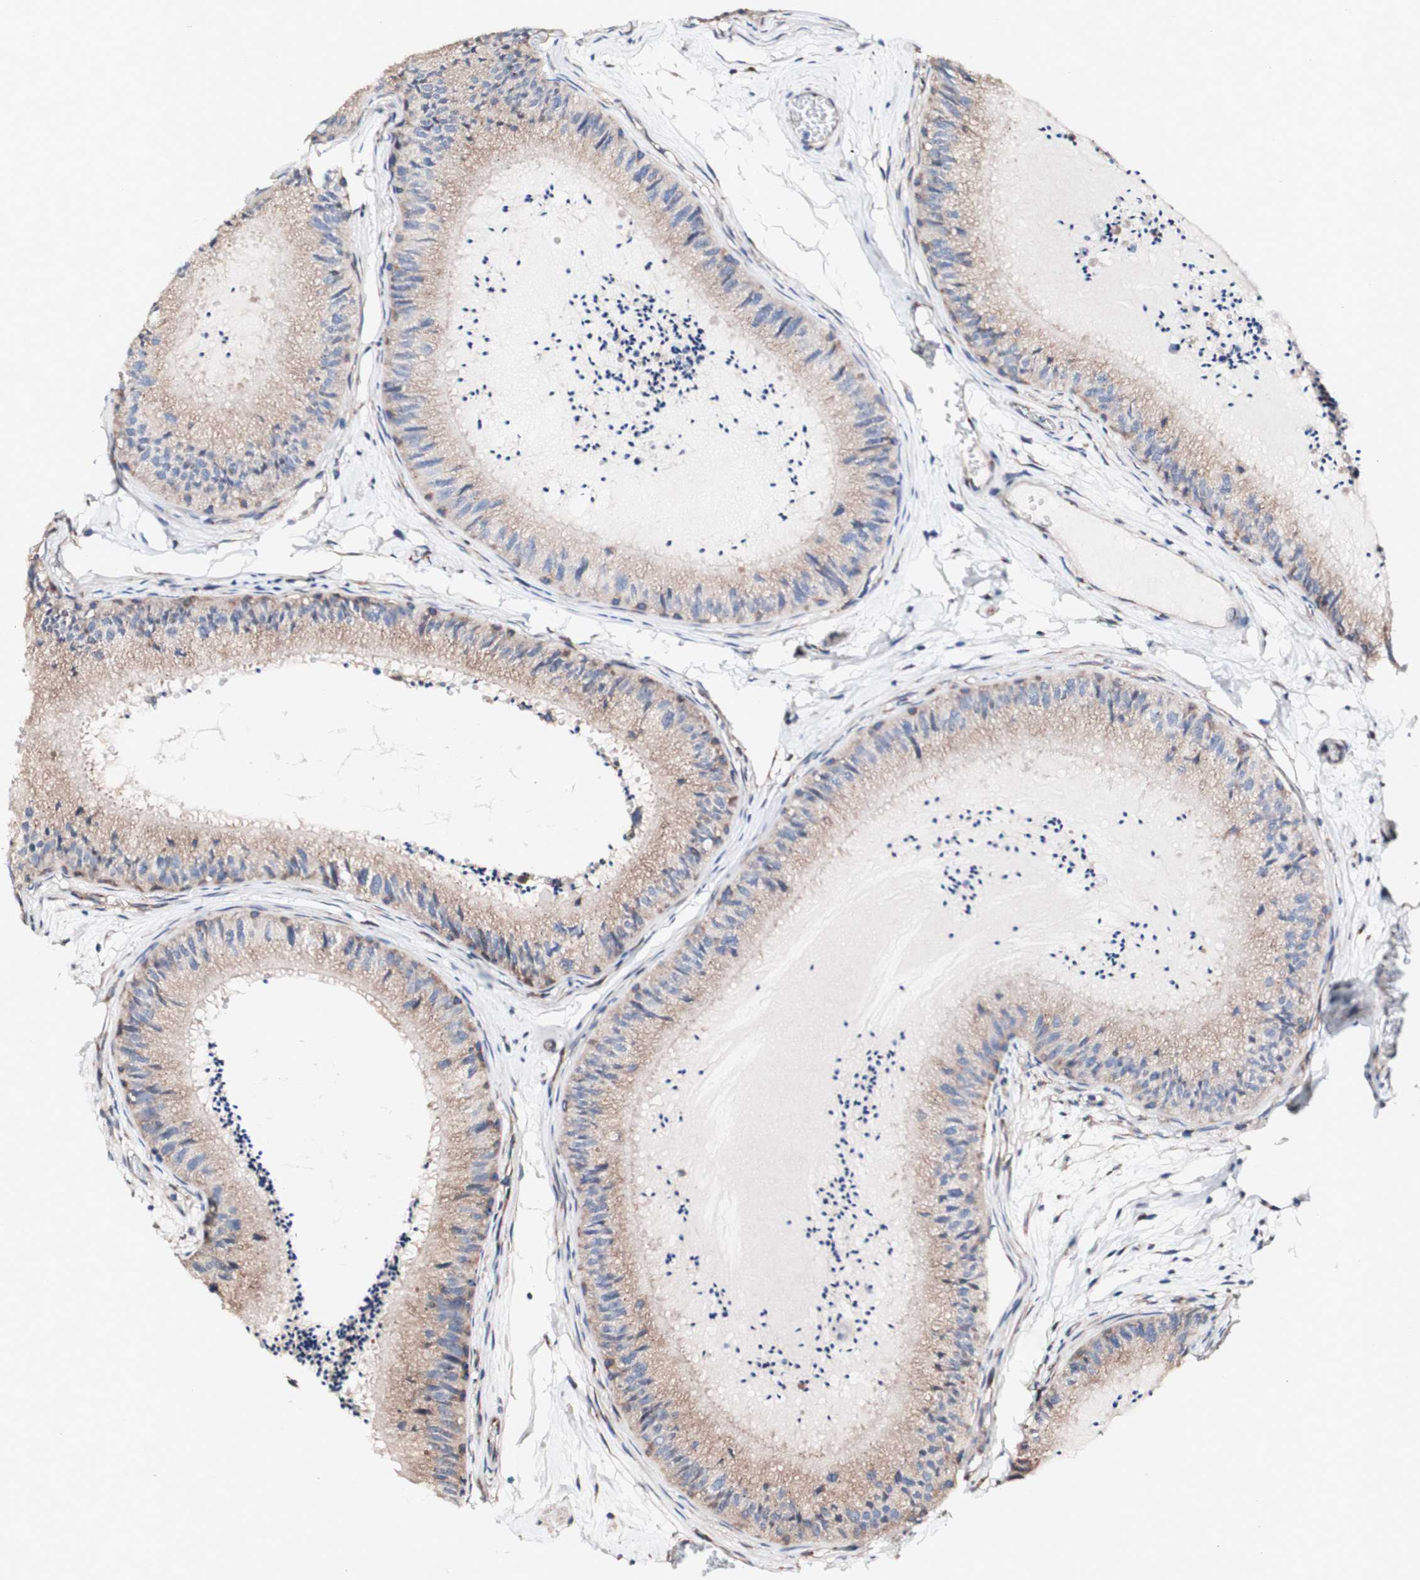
{"staining": {"intensity": "moderate", "quantity": ">75%", "location": "cytoplasmic/membranous"}, "tissue": "epididymis", "cell_type": "Glandular cells", "image_type": "normal", "snomed": [{"axis": "morphology", "description": "Normal tissue, NOS"}, {"axis": "topography", "description": "Epididymis"}], "caption": "Human epididymis stained with a brown dye demonstrates moderate cytoplasmic/membranous positive expression in approximately >75% of glandular cells.", "gene": "LRIG3", "patient": {"sex": "male", "age": 31}}